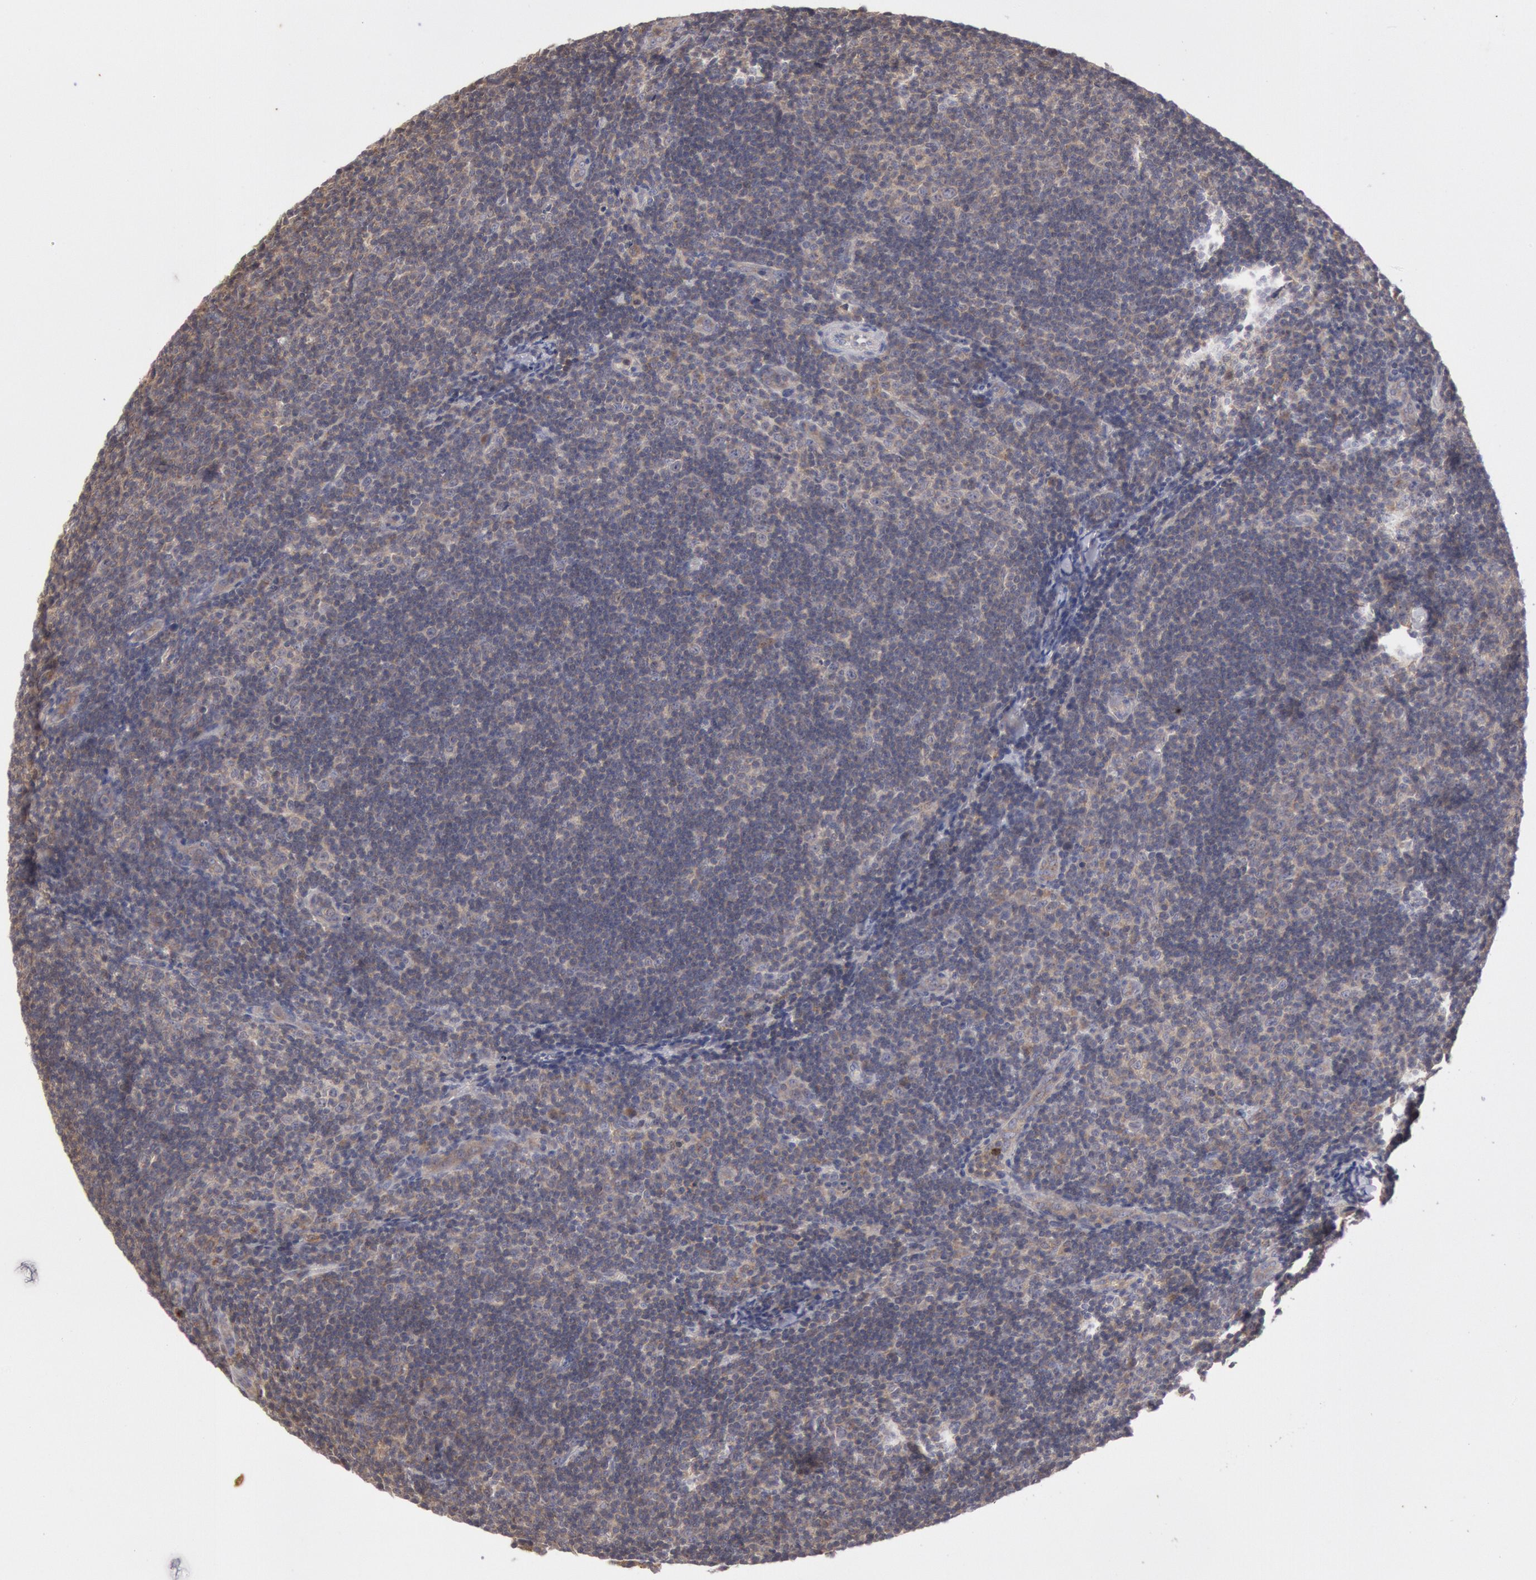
{"staining": {"intensity": "weak", "quantity": "25%-75%", "location": "cytoplasmic/membranous"}, "tissue": "lymphoma", "cell_type": "Tumor cells", "image_type": "cancer", "snomed": [{"axis": "morphology", "description": "Malignant lymphoma, non-Hodgkin's type, Low grade"}, {"axis": "topography", "description": "Lymph node"}], "caption": "Low-grade malignant lymphoma, non-Hodgkin's type tissue demonstrates weak cytoplasmic/membranous staining in about 25%-75% of tumor cells, visualized by immunohistochemistry.", "gene": "PLA2G6", "patient": {"sex": "male", "age": 49}}